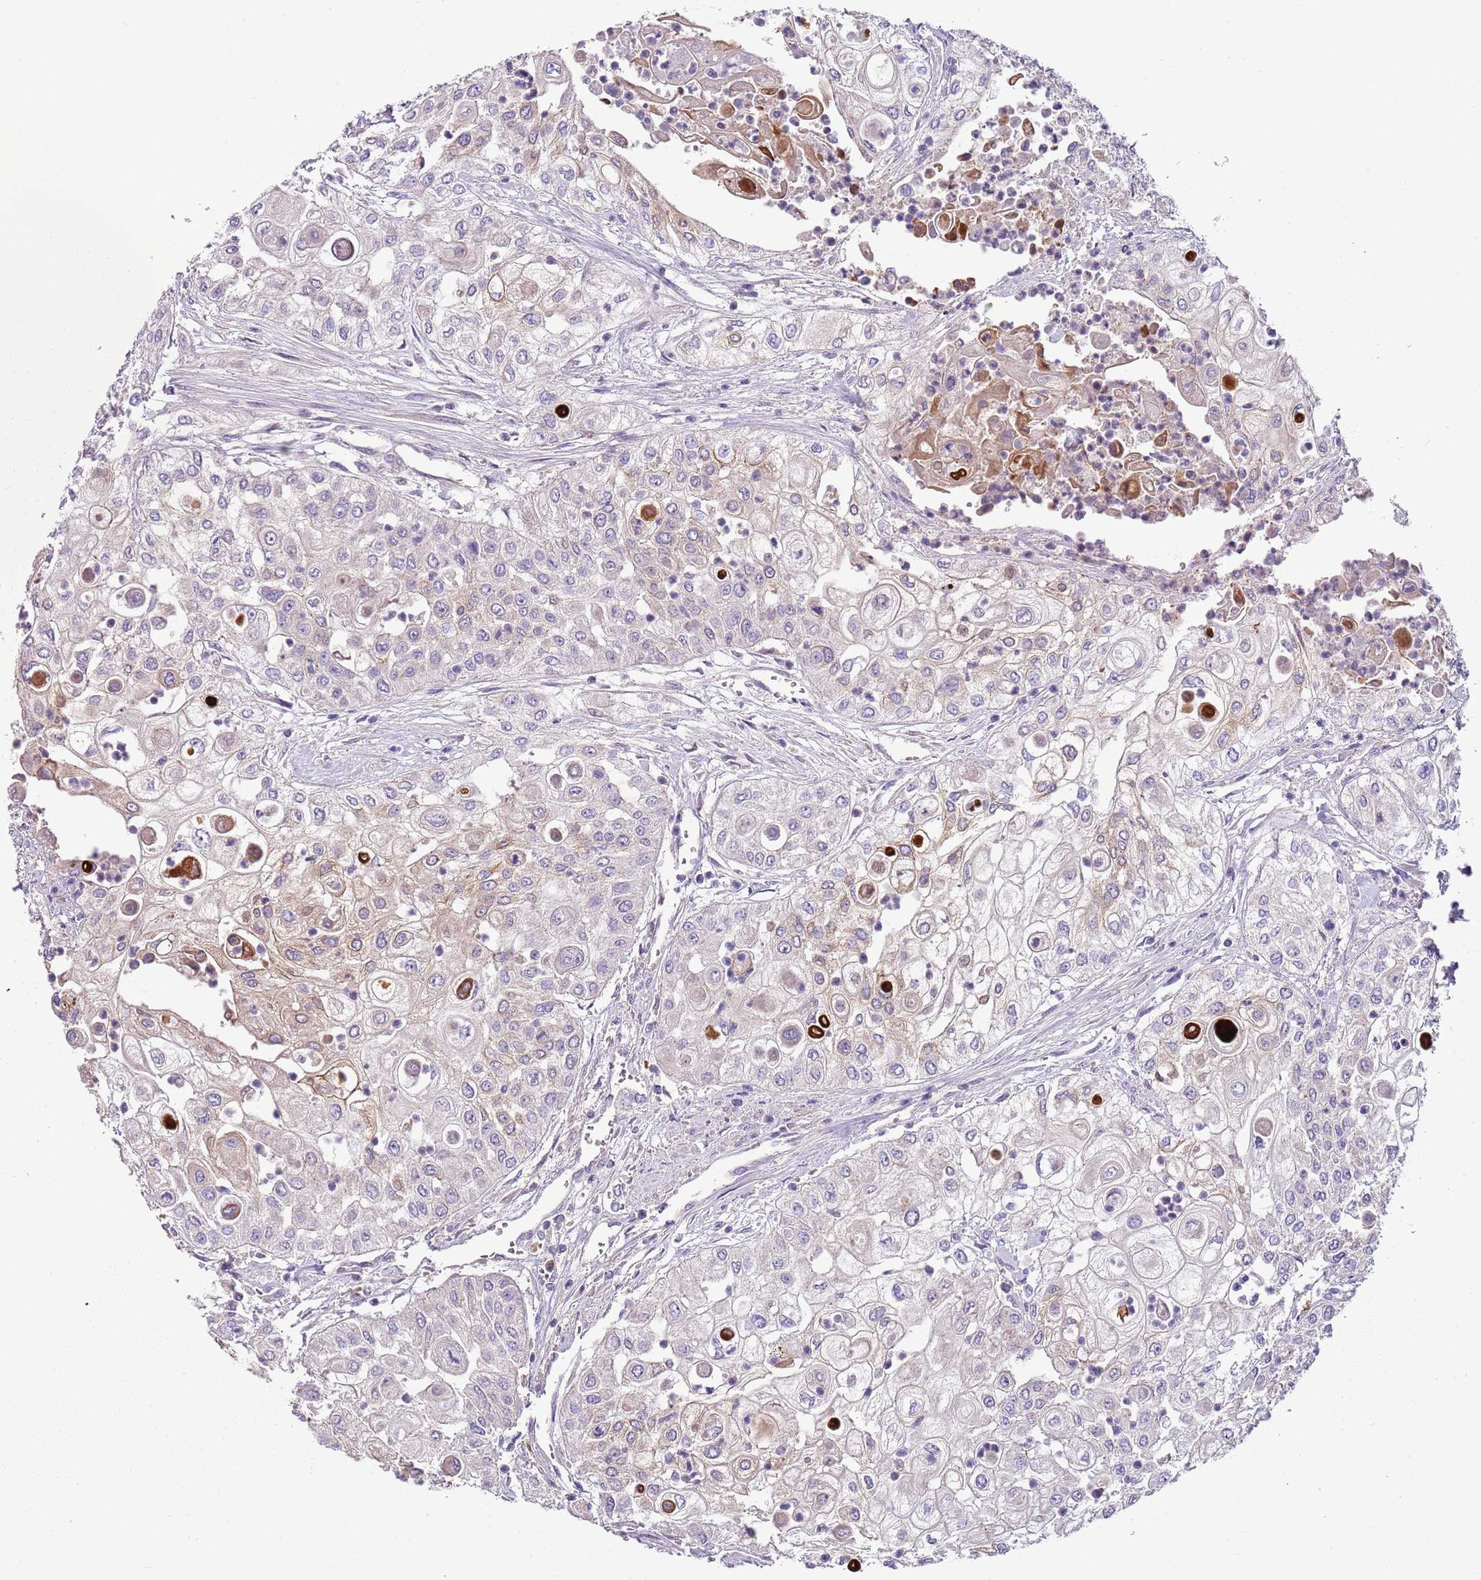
{"staining": {"intensity": "moderate", "quantity": "<25%", "location": "cytoplasmic/membranous"}, "tissue": "urothelial cancer", "cell_type": "Tumor cells", "image_type": "cancer", "snomed": [{"axis": "morphology", "description": "Urothelial carcinoma, High grade"}, {"axis": "topography", "description": "Urinary bladder"}], "caption": "Moderate cytoplasmic/membranous staining is present in about <25% of tumor cells in urothelial cancer.", "gene": "HES3", "patient": {"sex": "female", "age": 79}}